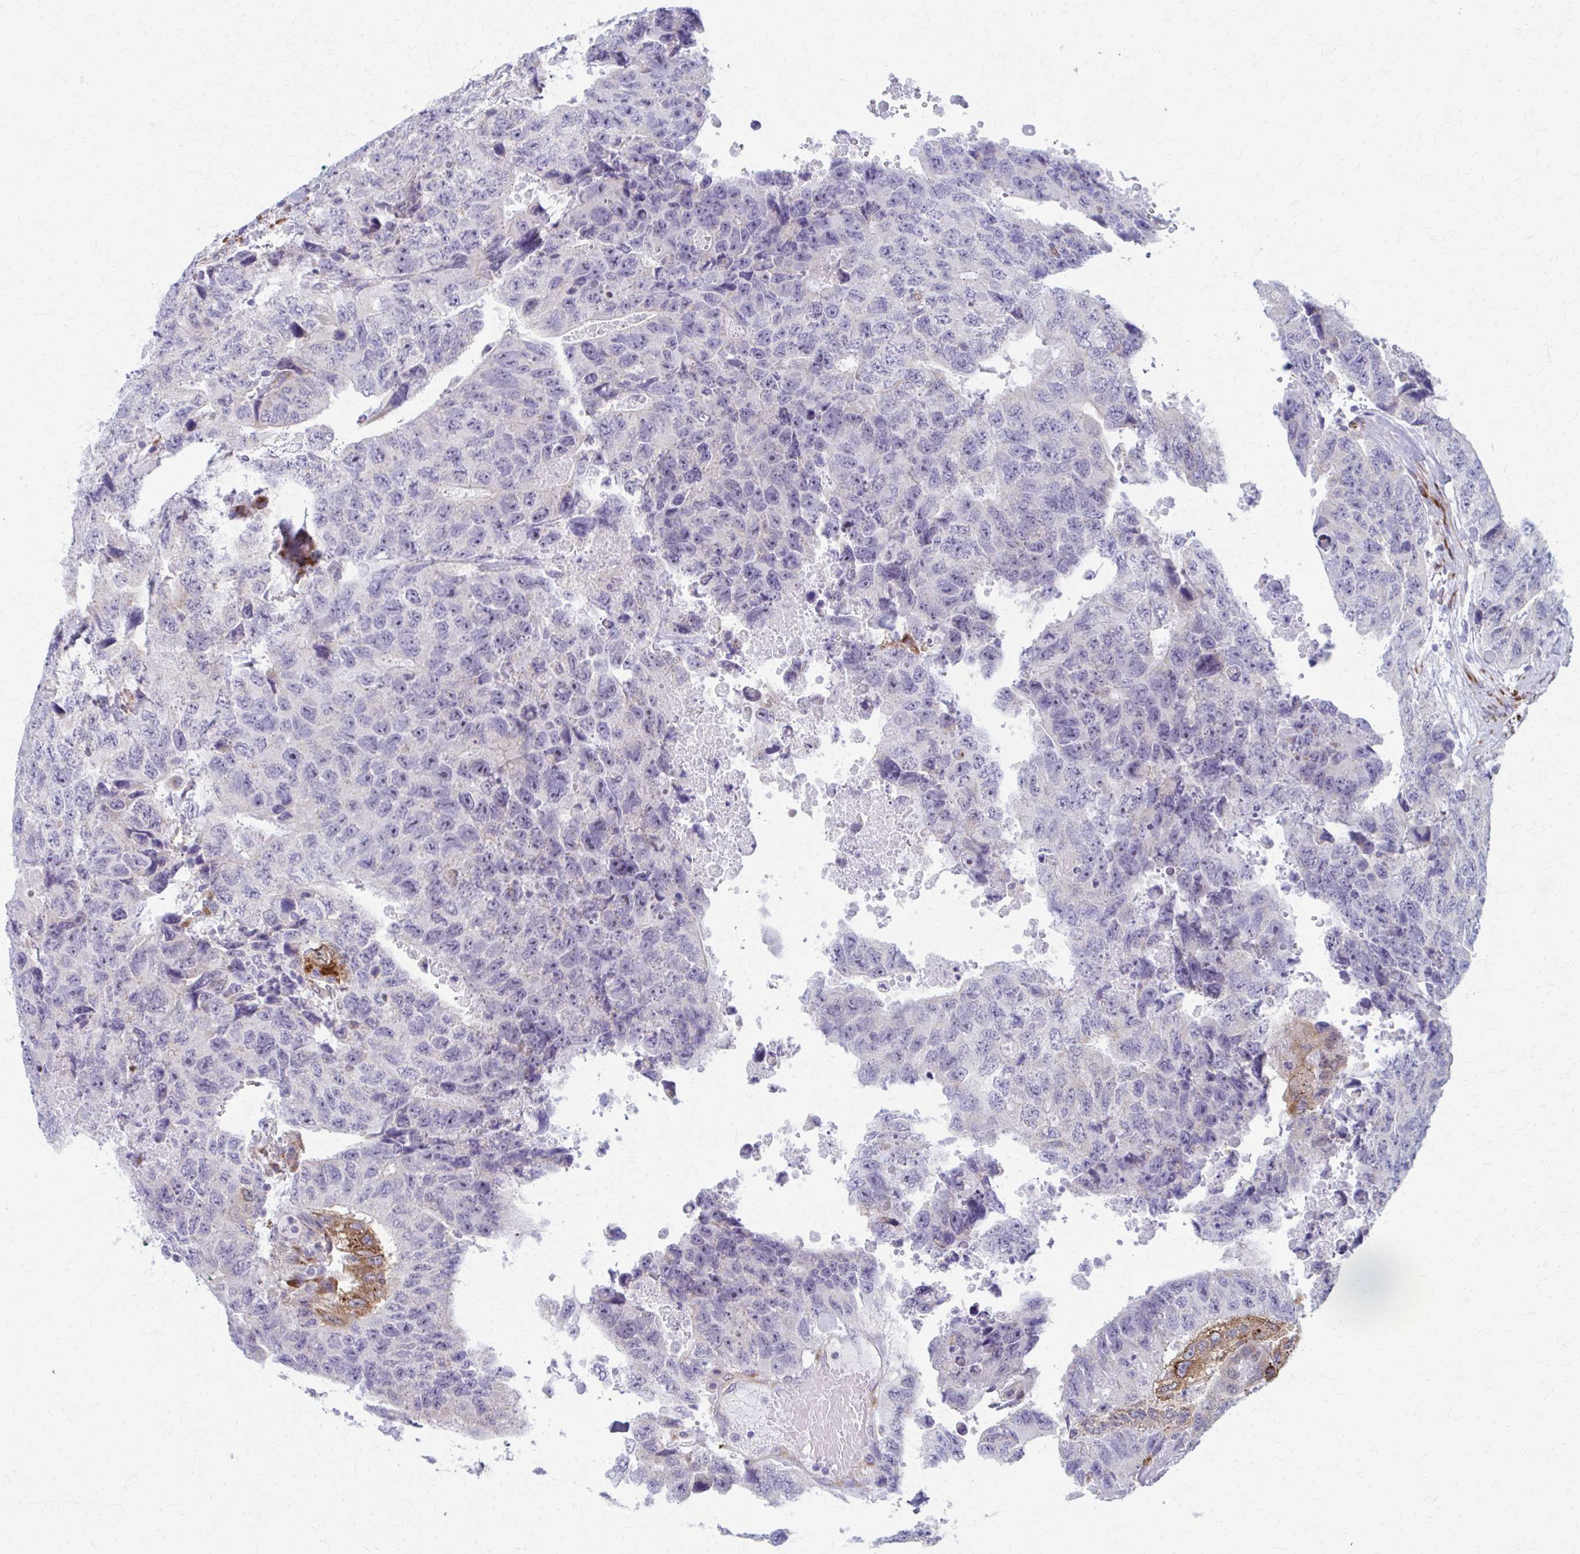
{"staining": {"intensity": "negative", "quantity": "none", "location": "none"}, "tissue": "testis cancer", "cell_type": "Tumor cells", "image_type": "cancer", "snomed": [{"axis": "morphology", "description": "Carcinoma, Embryonal, NOS"}, {"axis": "topography", "description": "Testis"}], "caption": "A micrograph of human testis embryonal carcinoma is negative for staining in tumor cells.", "gene": "SPATS2L", "patient": {"sex": "male", "age": 24}}